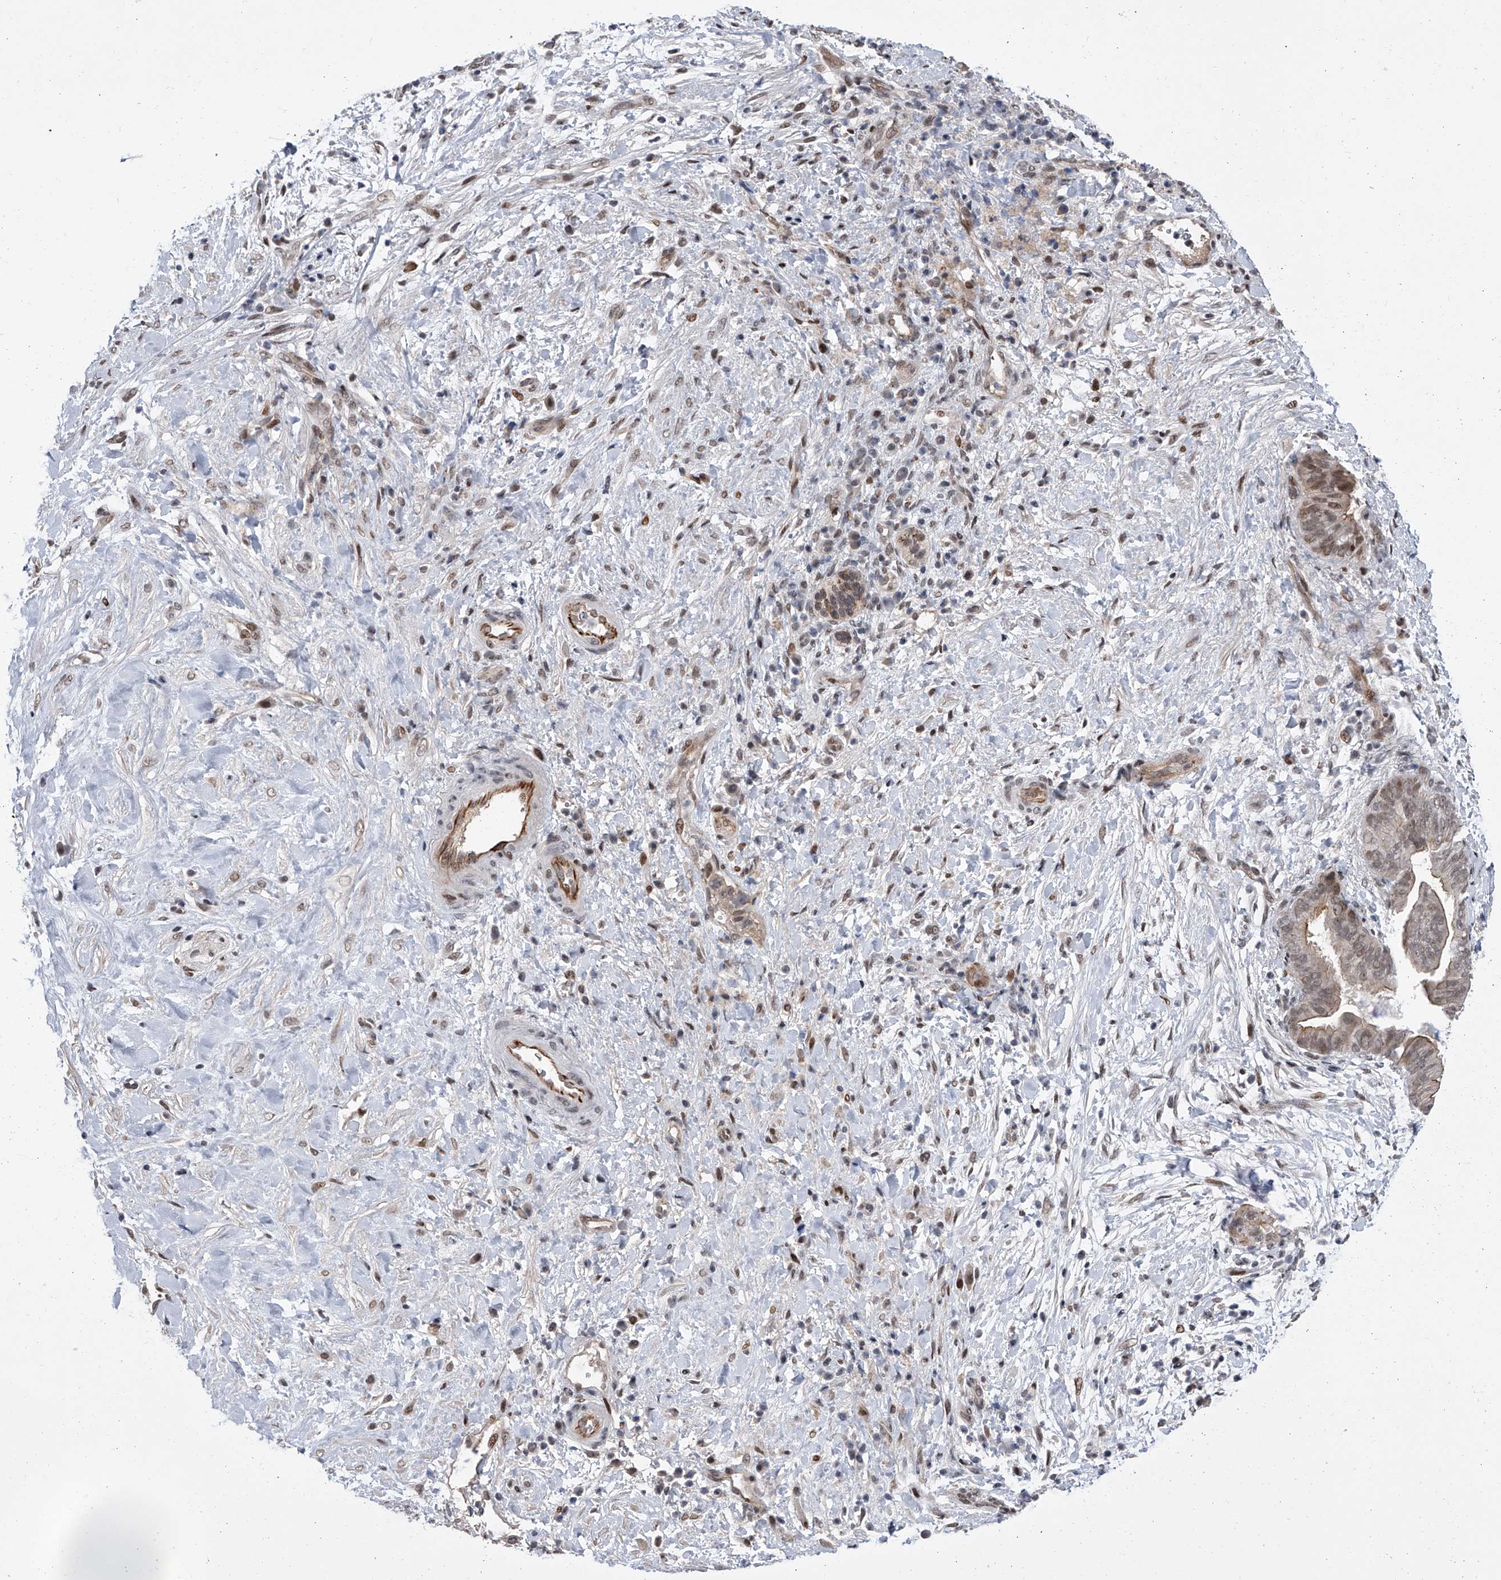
{"staining": {"intensity": "weak", "quantity": "25%-75%", "location": "cytoplasmic/membranous,nuclear"}, "tissue": "pancreatic cancer", "cell_type": "Tumor cells", "image_type": "cancer", "snomed": [{"axis": "morphology", "description": "Adenocarcinoma, NOS"}, {"axis": "topography", "description": "Pancreas"}], "caption": "The histopathology image displays a brown stain indicating the presence of a protein in the cytoplasmic/membranous and nuclear of tumor cells in pancreatic adenocarcinoma.", "gene": "ZNF426", "patient": {"sex": "male", "age": 75}}